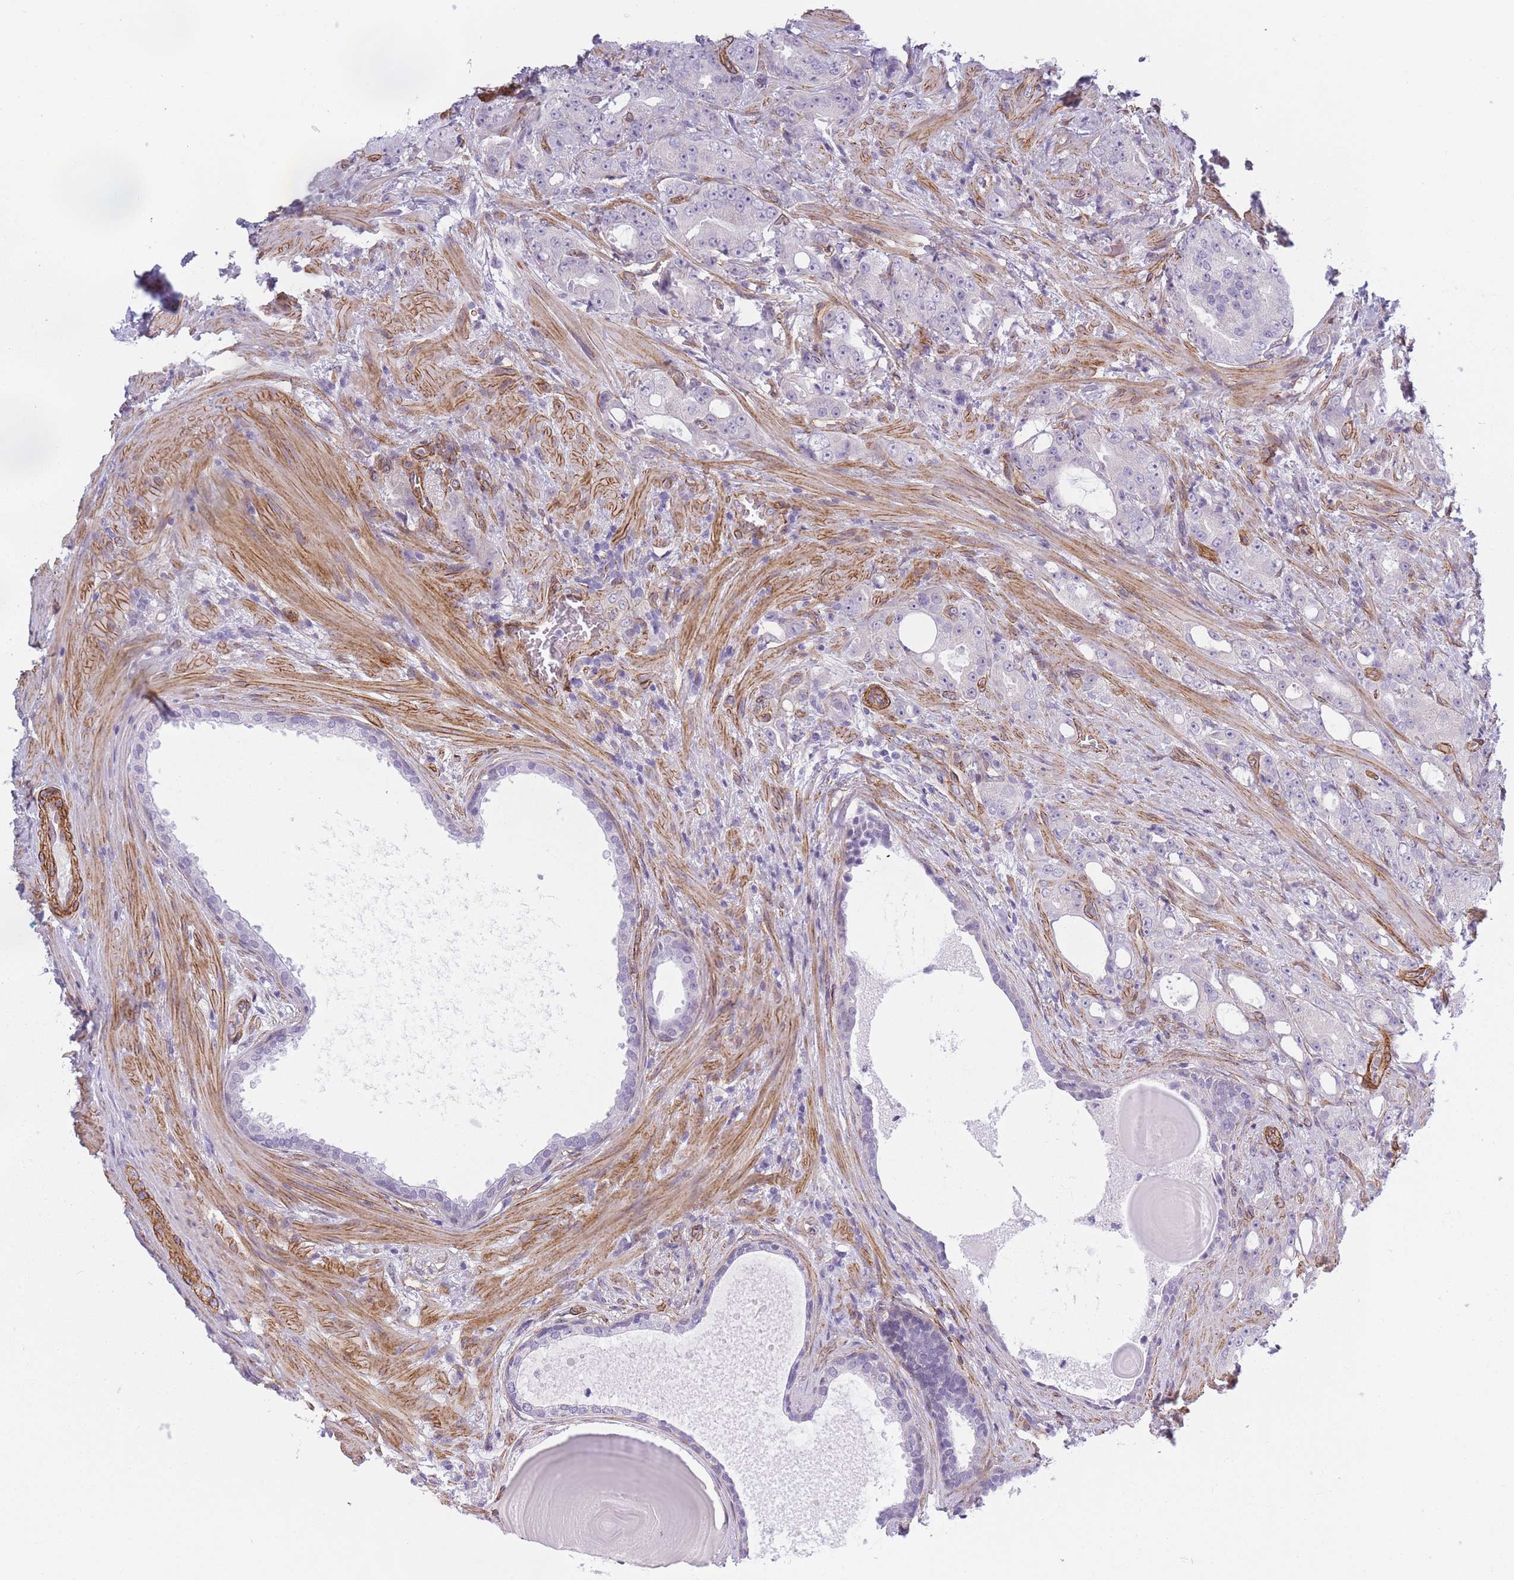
{"staining": {"intensity": "negative", "quantity": "none", "location": "none"}, "tissue": "prostate cancer", "cell_type": "Tumor cells", "image_type": "cancer", "snomed": [{"axis": "morphology", "description": "Adenocarcinoma, High grade"}, {"axis": "topography", "description": "Prostate"}], "caption": "Immunohistochemistry photomicrograph of neoplastic tissue: human high-grade adenocarcinoma (prostate) stained with DAB shows no significant protein staining in tumor cells. The staining was performed using DAB to visualize the protein expression in brown, while the nuclei were stained in blue with hematoxylin (Magnification: 20x).", "gene": "OR6B3", "patient": {"sex": "male", "age": 69}}